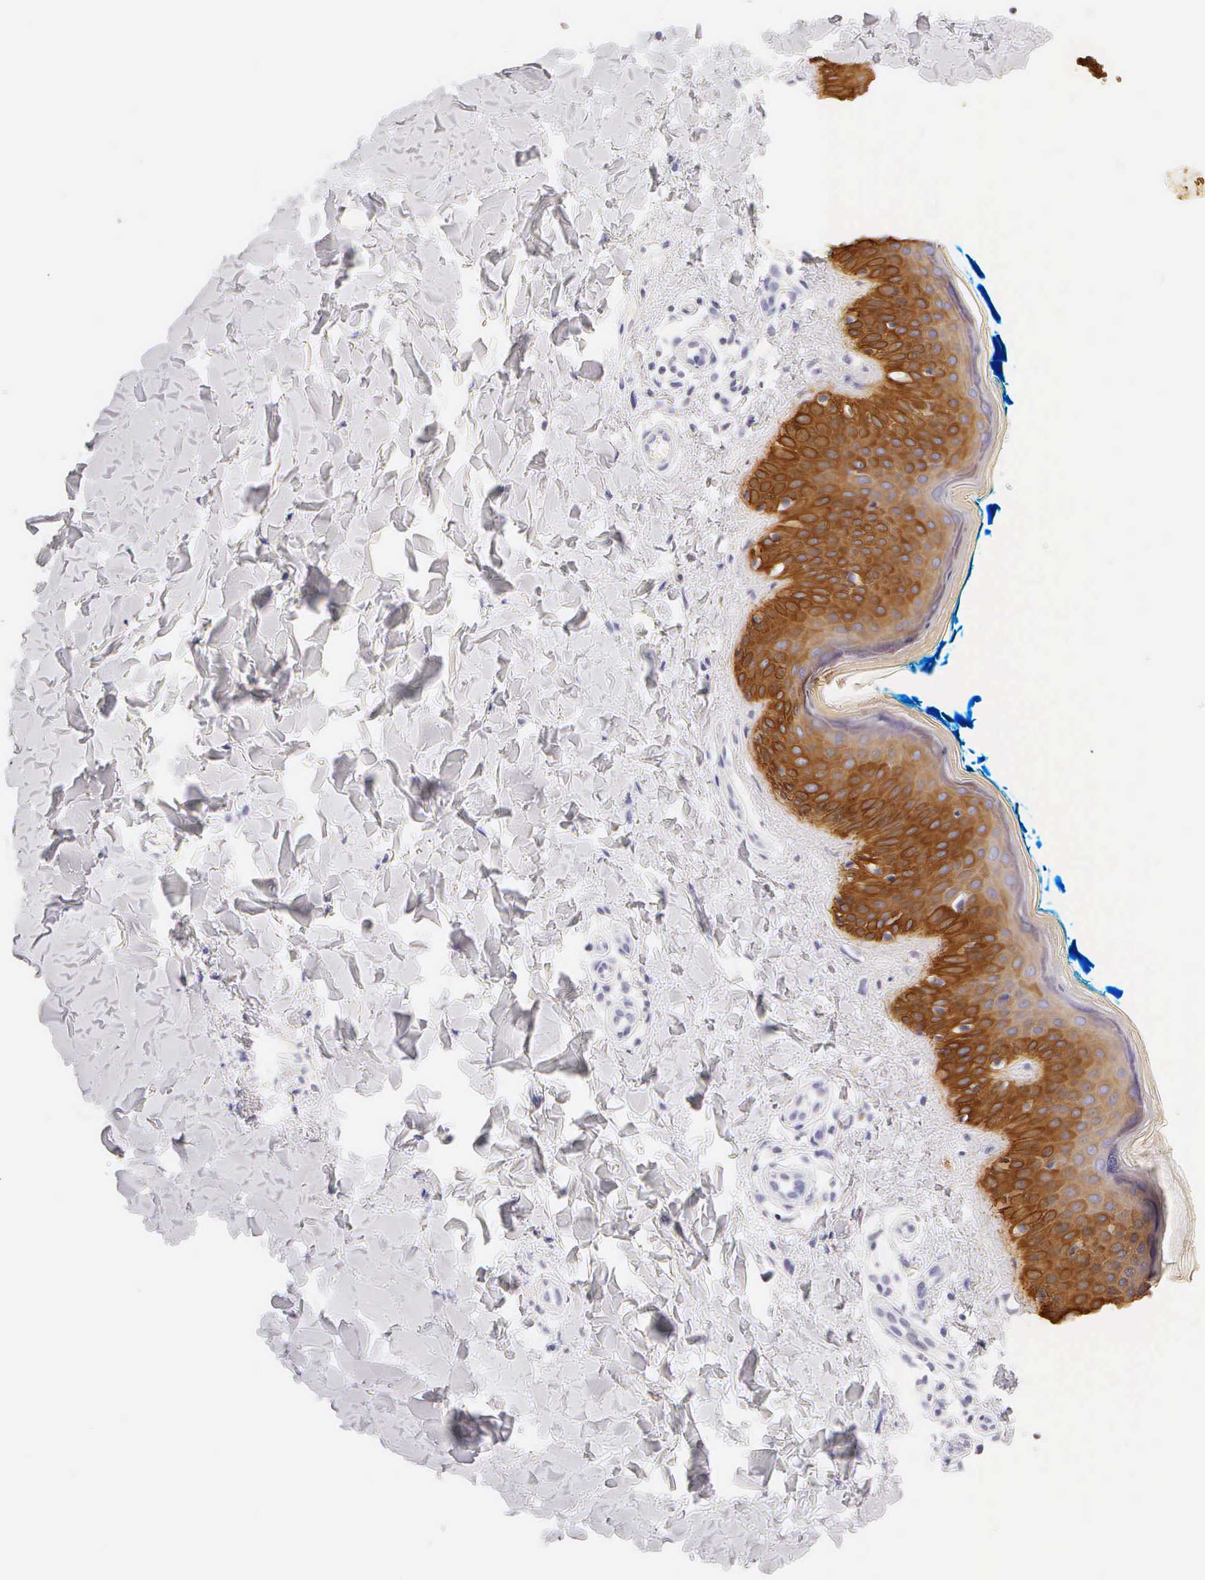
{"staining": {"intensity": "negative", "quantity": "none", "location": "none"}, "tissue": "skin", "cell_type": "Fibroblasts", "image_type": "normal", "snomed": [{"axis": "morphology", "description": "Normal tissue, NOS"}, {"axis": "topography", "description": "Skin"}], "caption": "Immunohistochemistry photomicrograph of normal skin stained for a protein (brown), which exhibits no positivity in fibroblasts.", "gene": "KRT17", "patient": {"sex": "female", "age": 17}}